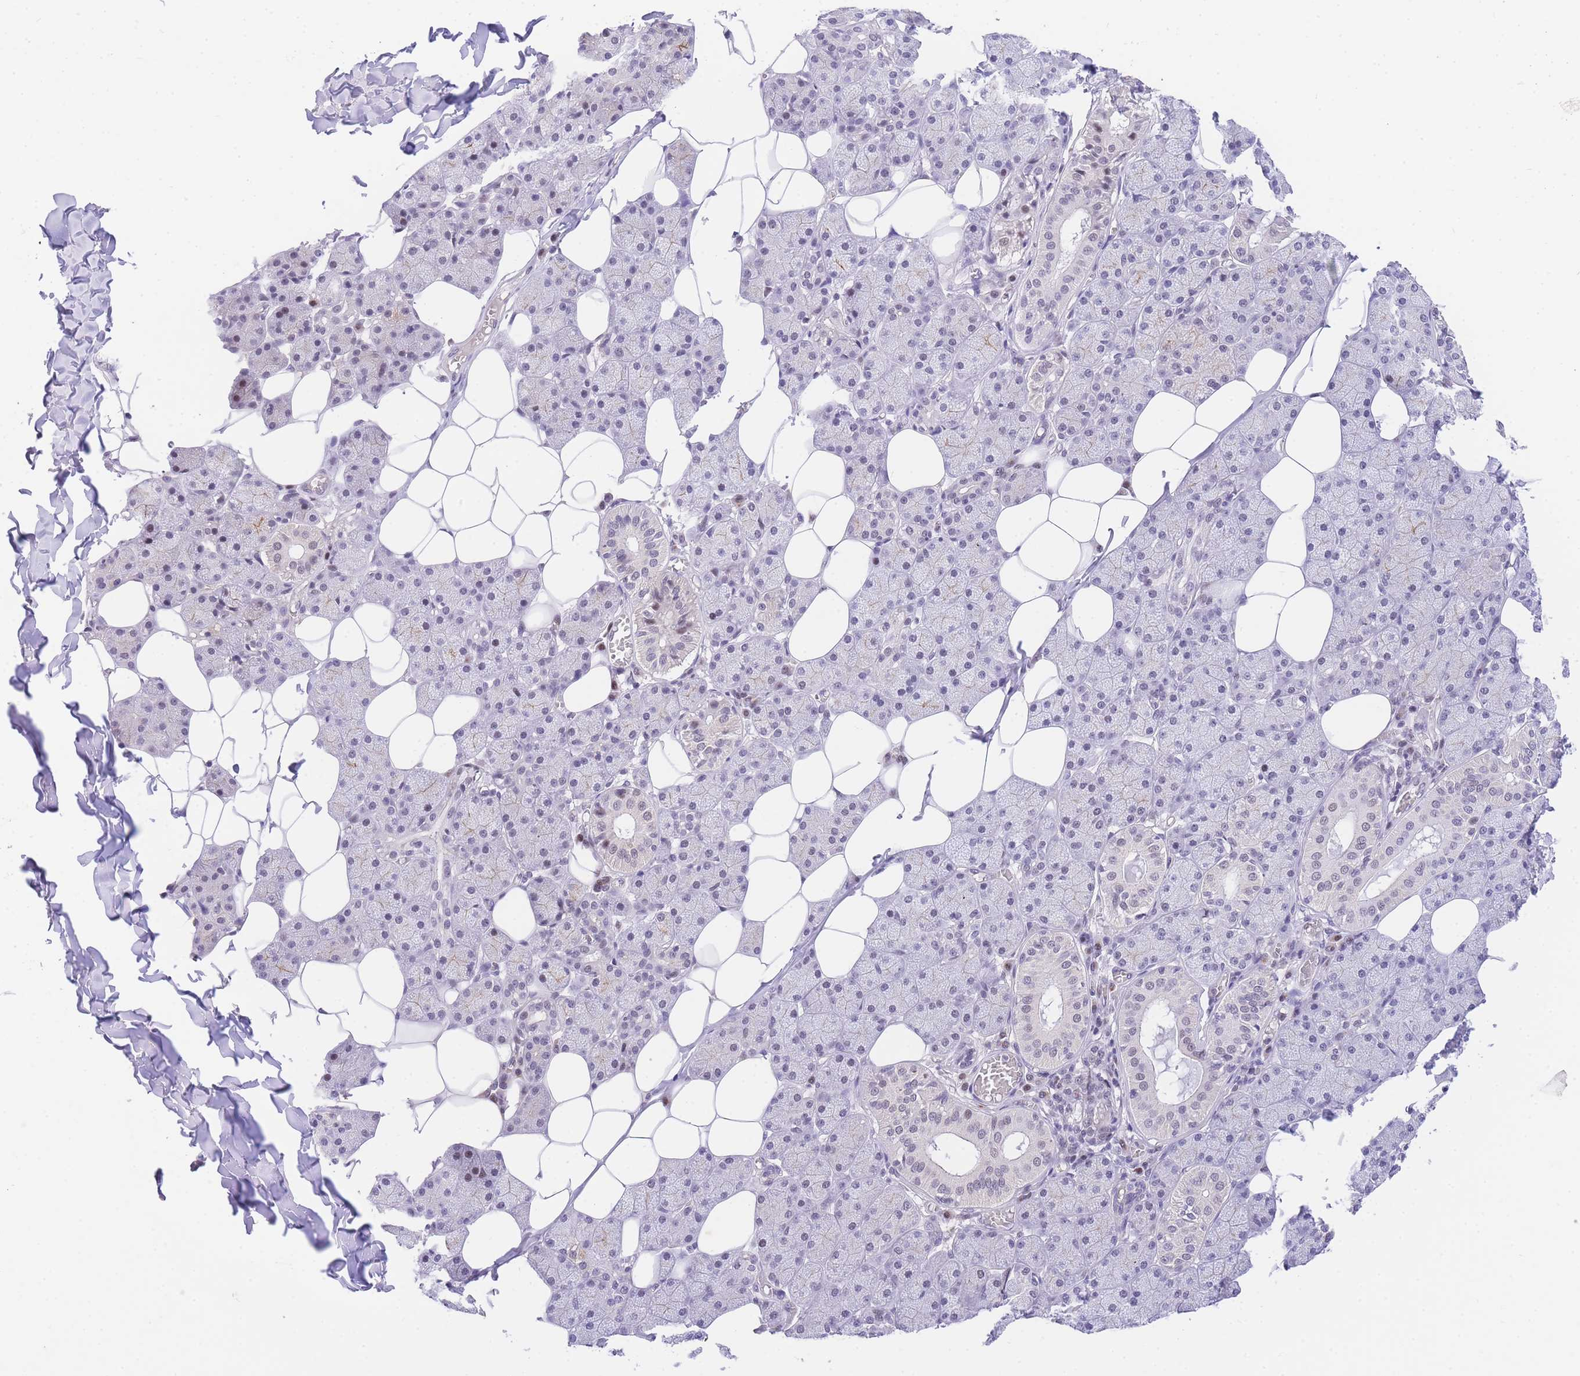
{"staining": {"intensity": "moderate", "quantity": "<25%", "location": "cytoplasmic/membranous"}, "tissue": "salivary gland", "cell_type": "Glandular cells", "image_type": "normal", "snomed": [{"axis": "morphology", "description": "Normal tissue, NOS"}, {"axis": "topography", "description": "Salivary gland"}], "caption": "A photomicrograph of salivary gland stained for a protein reveals moderate cytoplasmic/membranous brown staining in glandular cells.", "gene": "SLC35F2", "patient": {"sex": "female", "age": 33}}